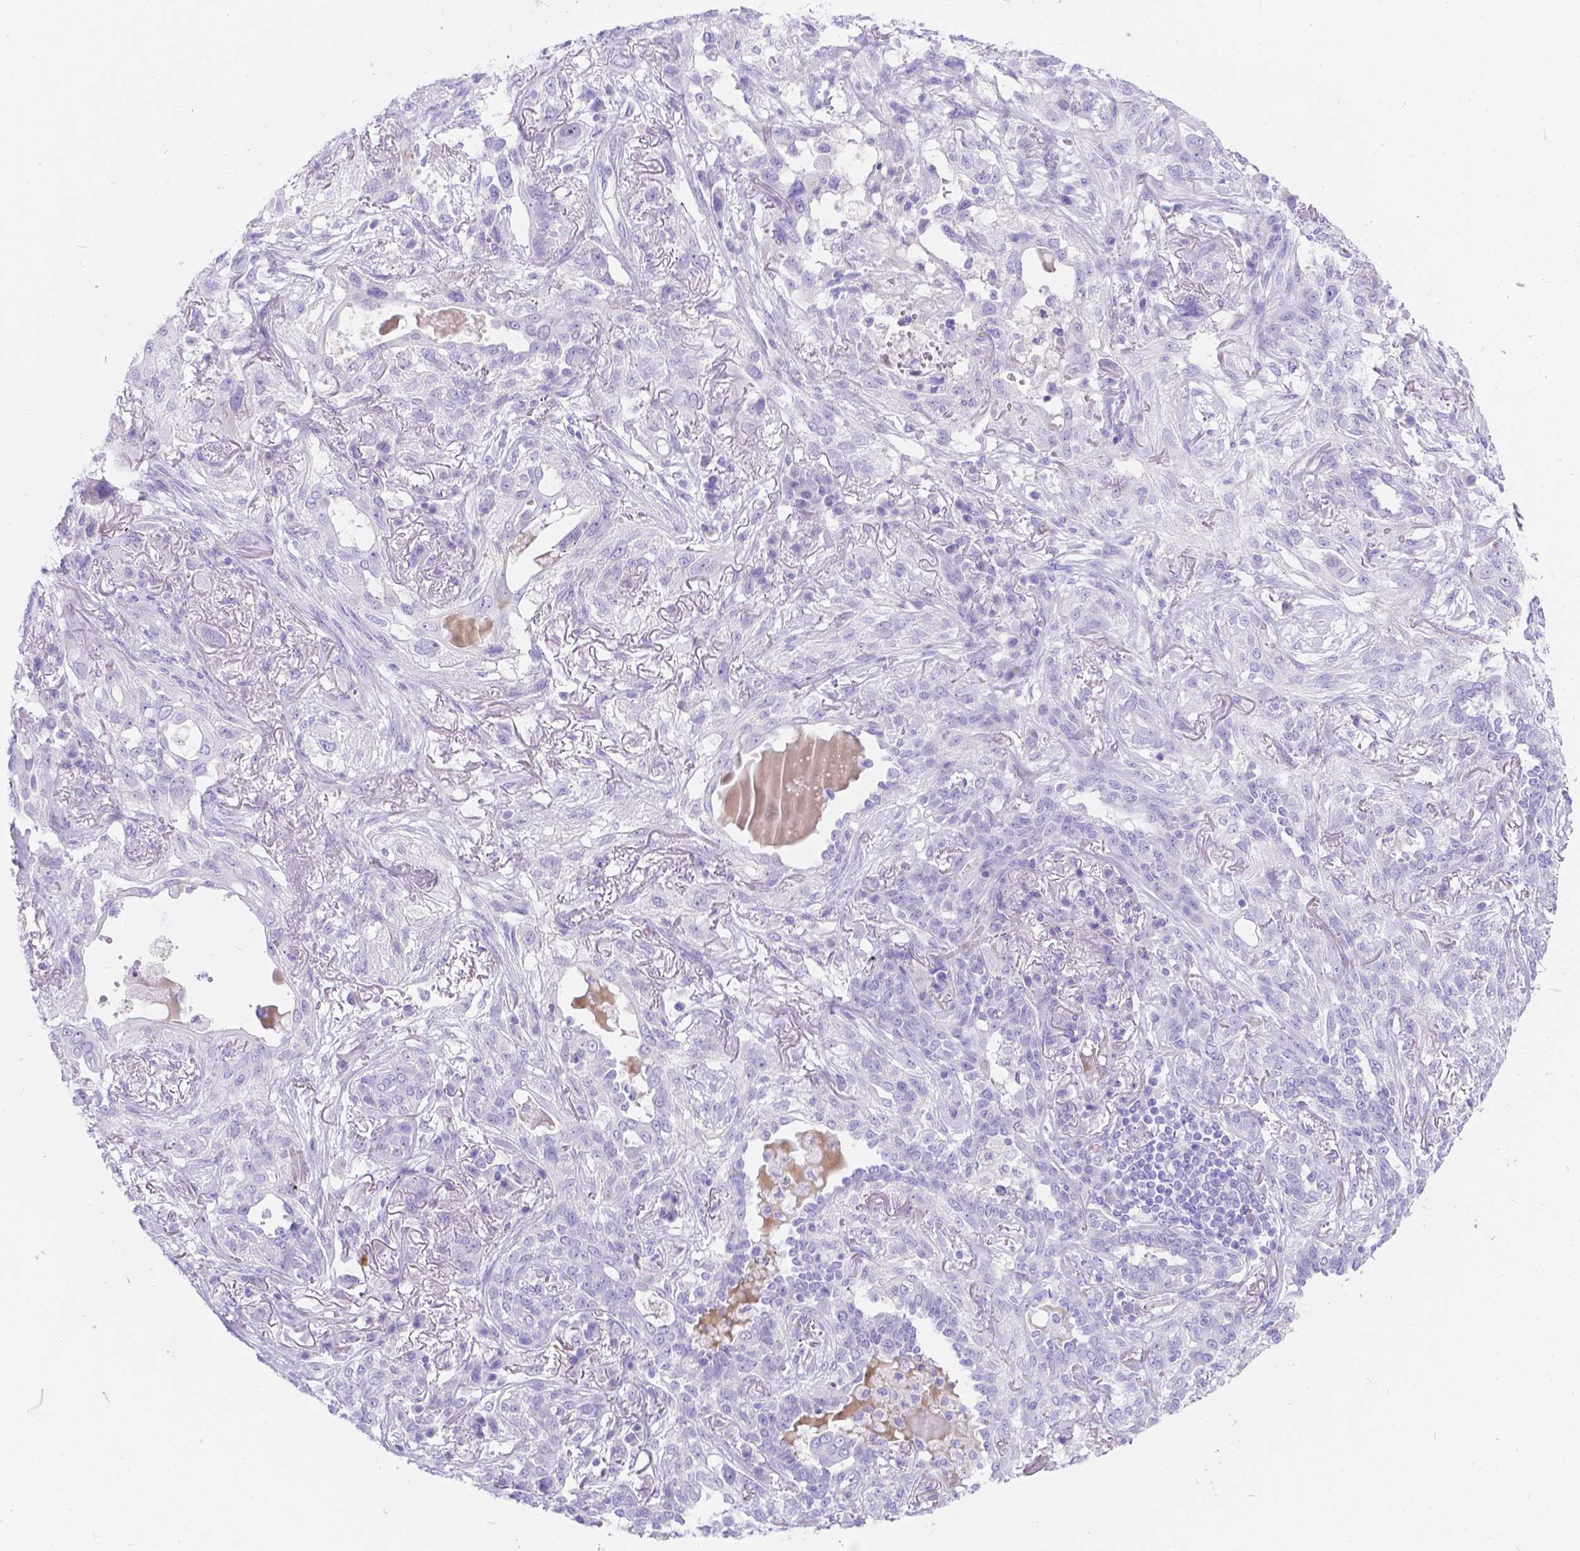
{"staining": {"intensity": "negative", "quantity": "none", "location": "none"}, "tissue": "lung cancer", "cell_type": "Tumor cells", "image_type": "cancer", "snomed": [{"axis": "morphology", "description": "Squamous cell carcinoma, NOS"}, {"axis": "topography", "description": "Lung"}], "caption": "Lung cancer (squamous cell carcinoma) was stained to show a protein in brown. There is no significant expression in tumor cells.", "gene": "KLHL10", "patient": {"sex": "female", "age": 70}}